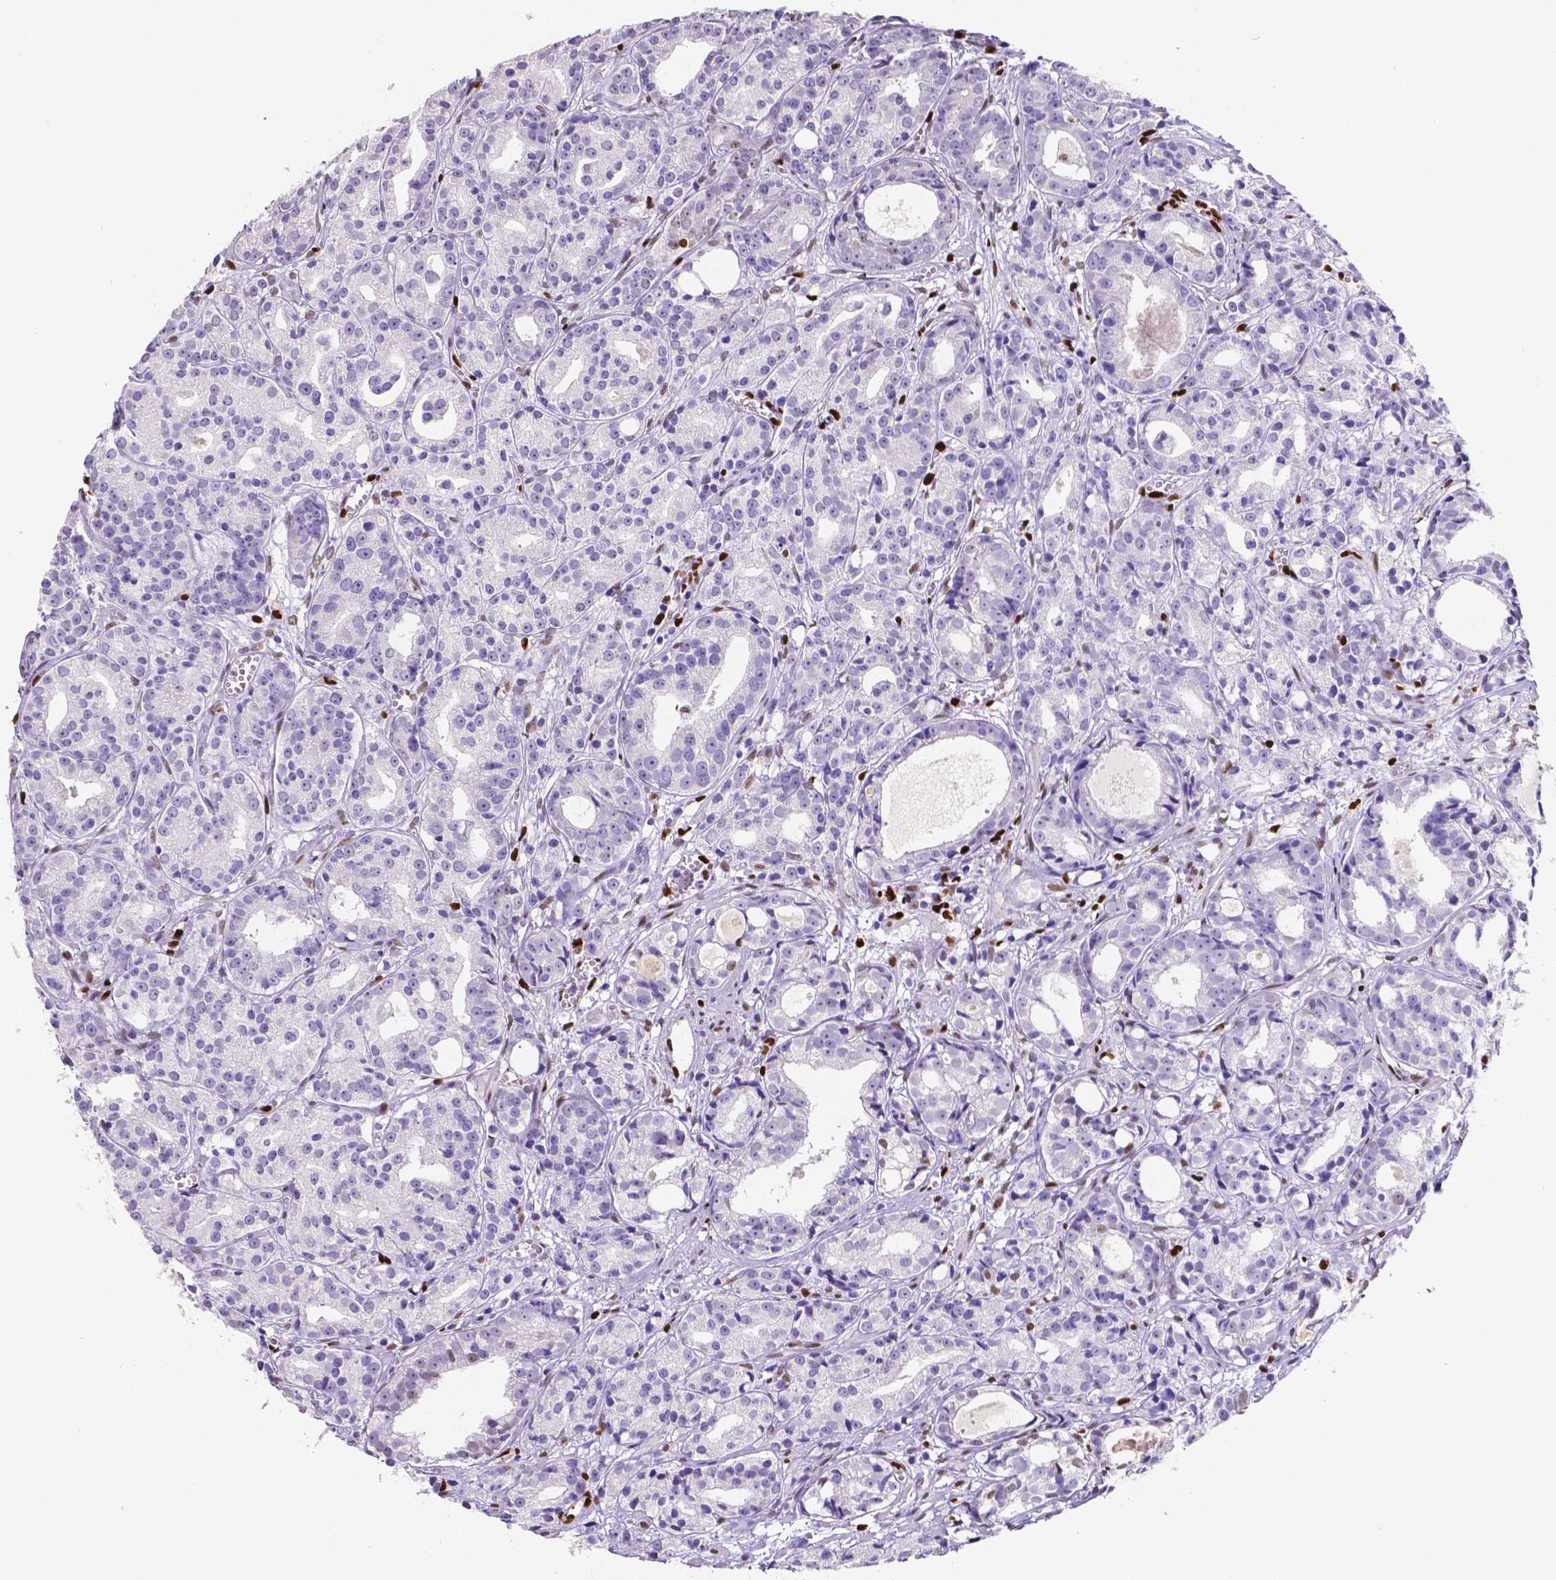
{"staining": {"intensity": "negative", "quantity": "none", "location": "none"}, "tissue": "prostate cancer", "cell_type": "Tumor cells", "image_type": "cancer", "snomed": [{"axis": "morphology", "description": "Adenocarcinoma, Medium grade"}, {"axis": "topography", "description": "Prostate"}], "caption": "Immunohistochemistry image of prostate cancer (medium-grade adenocarcinoma) stained for a protein (brown), which exhibits no expression in tumor cells. The staining was performed using DAB (3,3'-diaminobenzidine) to visualize the protein expression in brown, while the nuclei were stained in blue with hematoxylin (Magnification: 20x).", "gene": "MEF2C", "patient": {"sex": "male", "age": 74}}